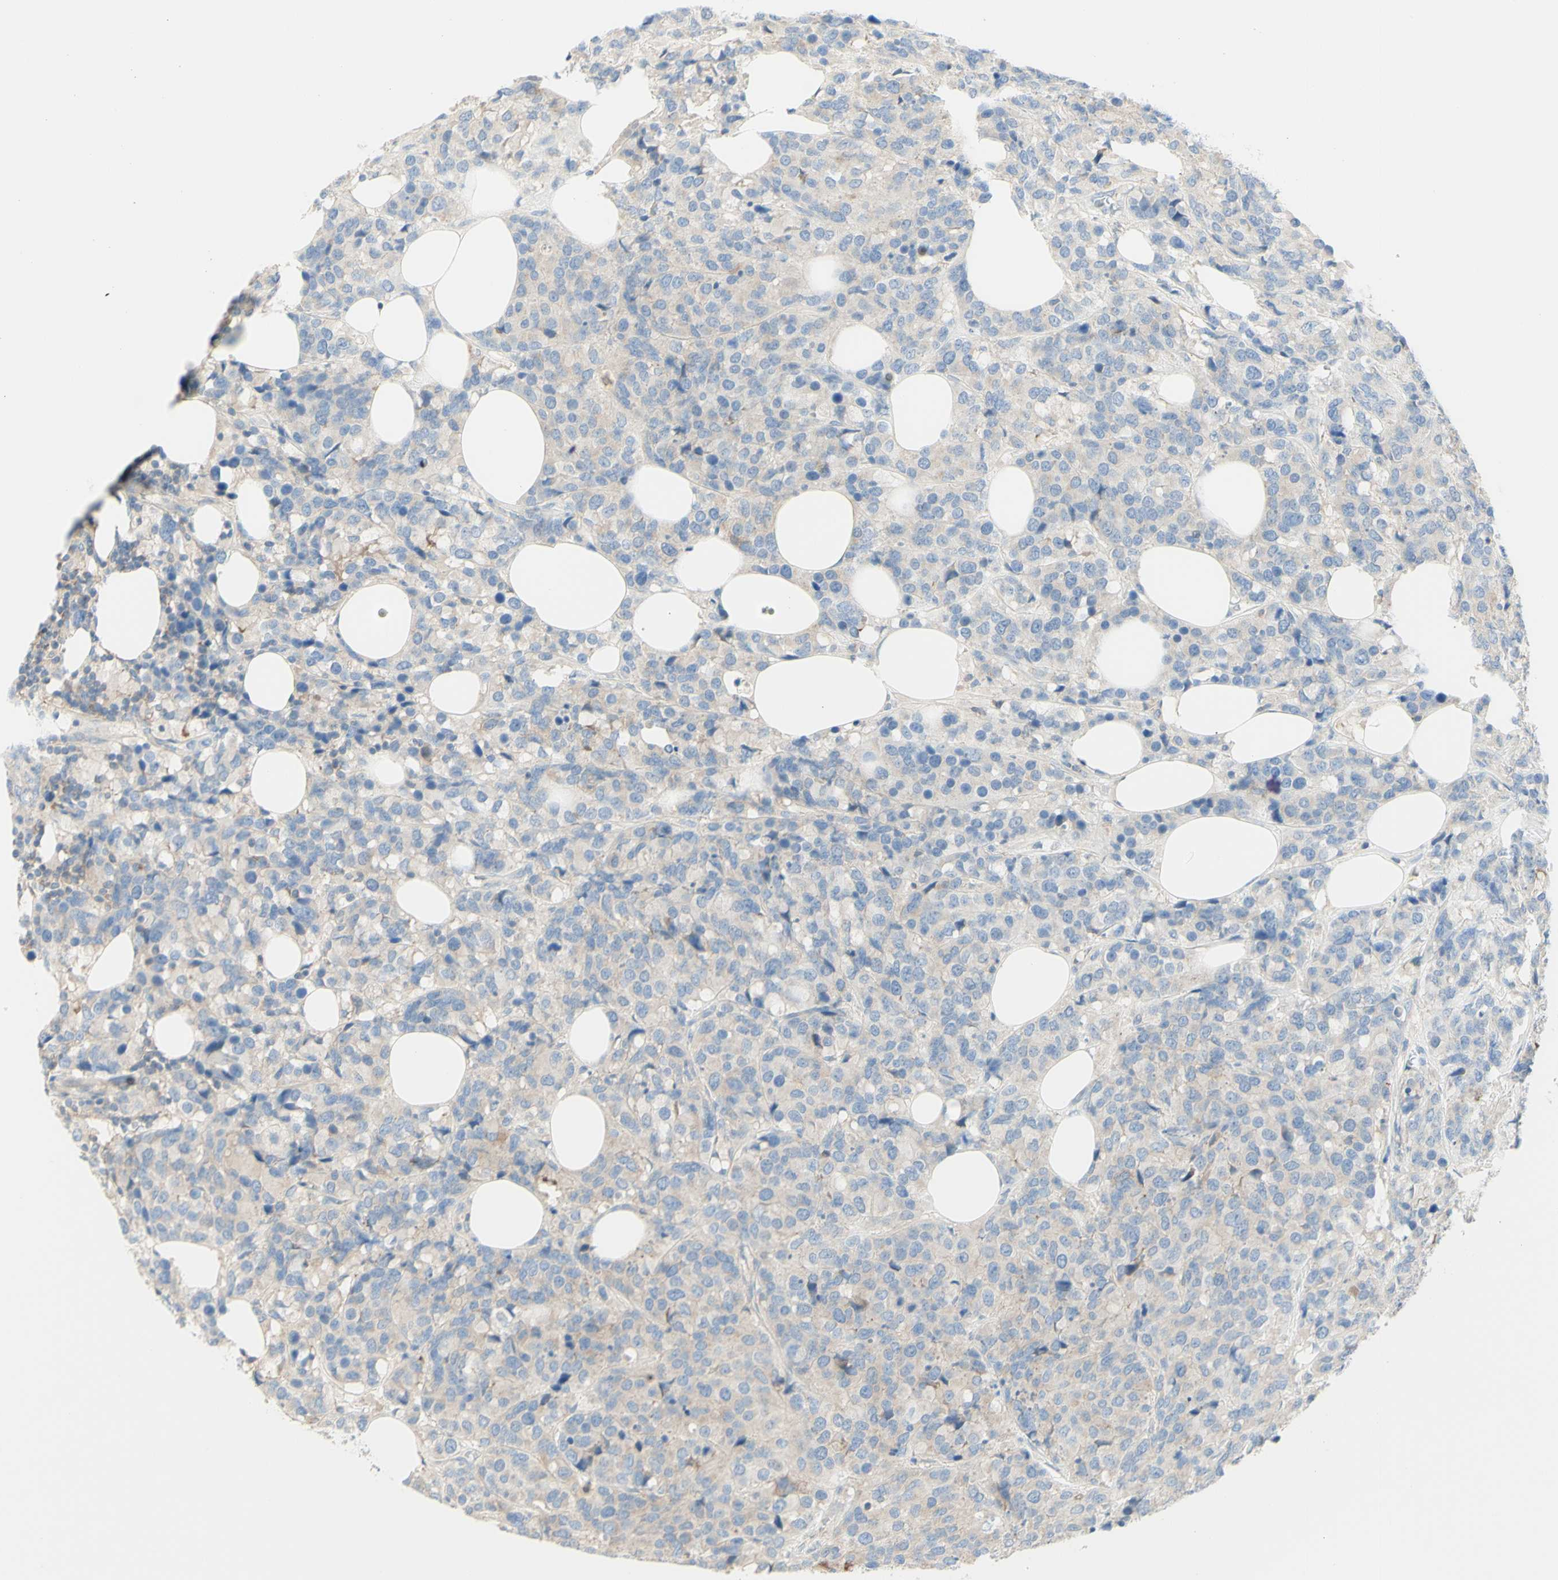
{"staining": {"intensity": "weak", "quantity": "<25%", "location": "cytoplasmic/membranous"}, "tissue": "breast cancer", "cell_type": "Tumor cells", "image_type": "cancer", "snomed": [{"axis": "morphology", "description": "Lobular carcinoma"}, {"axis": "topography", "description": "Breast"}], "caption": "Breast cancer (lobular carcinoma) was stained to show a protein in brown. There is no significant staining in tumor cells.", "gene": "MTM1", "patient": {"sex": "female", "age": 59}}